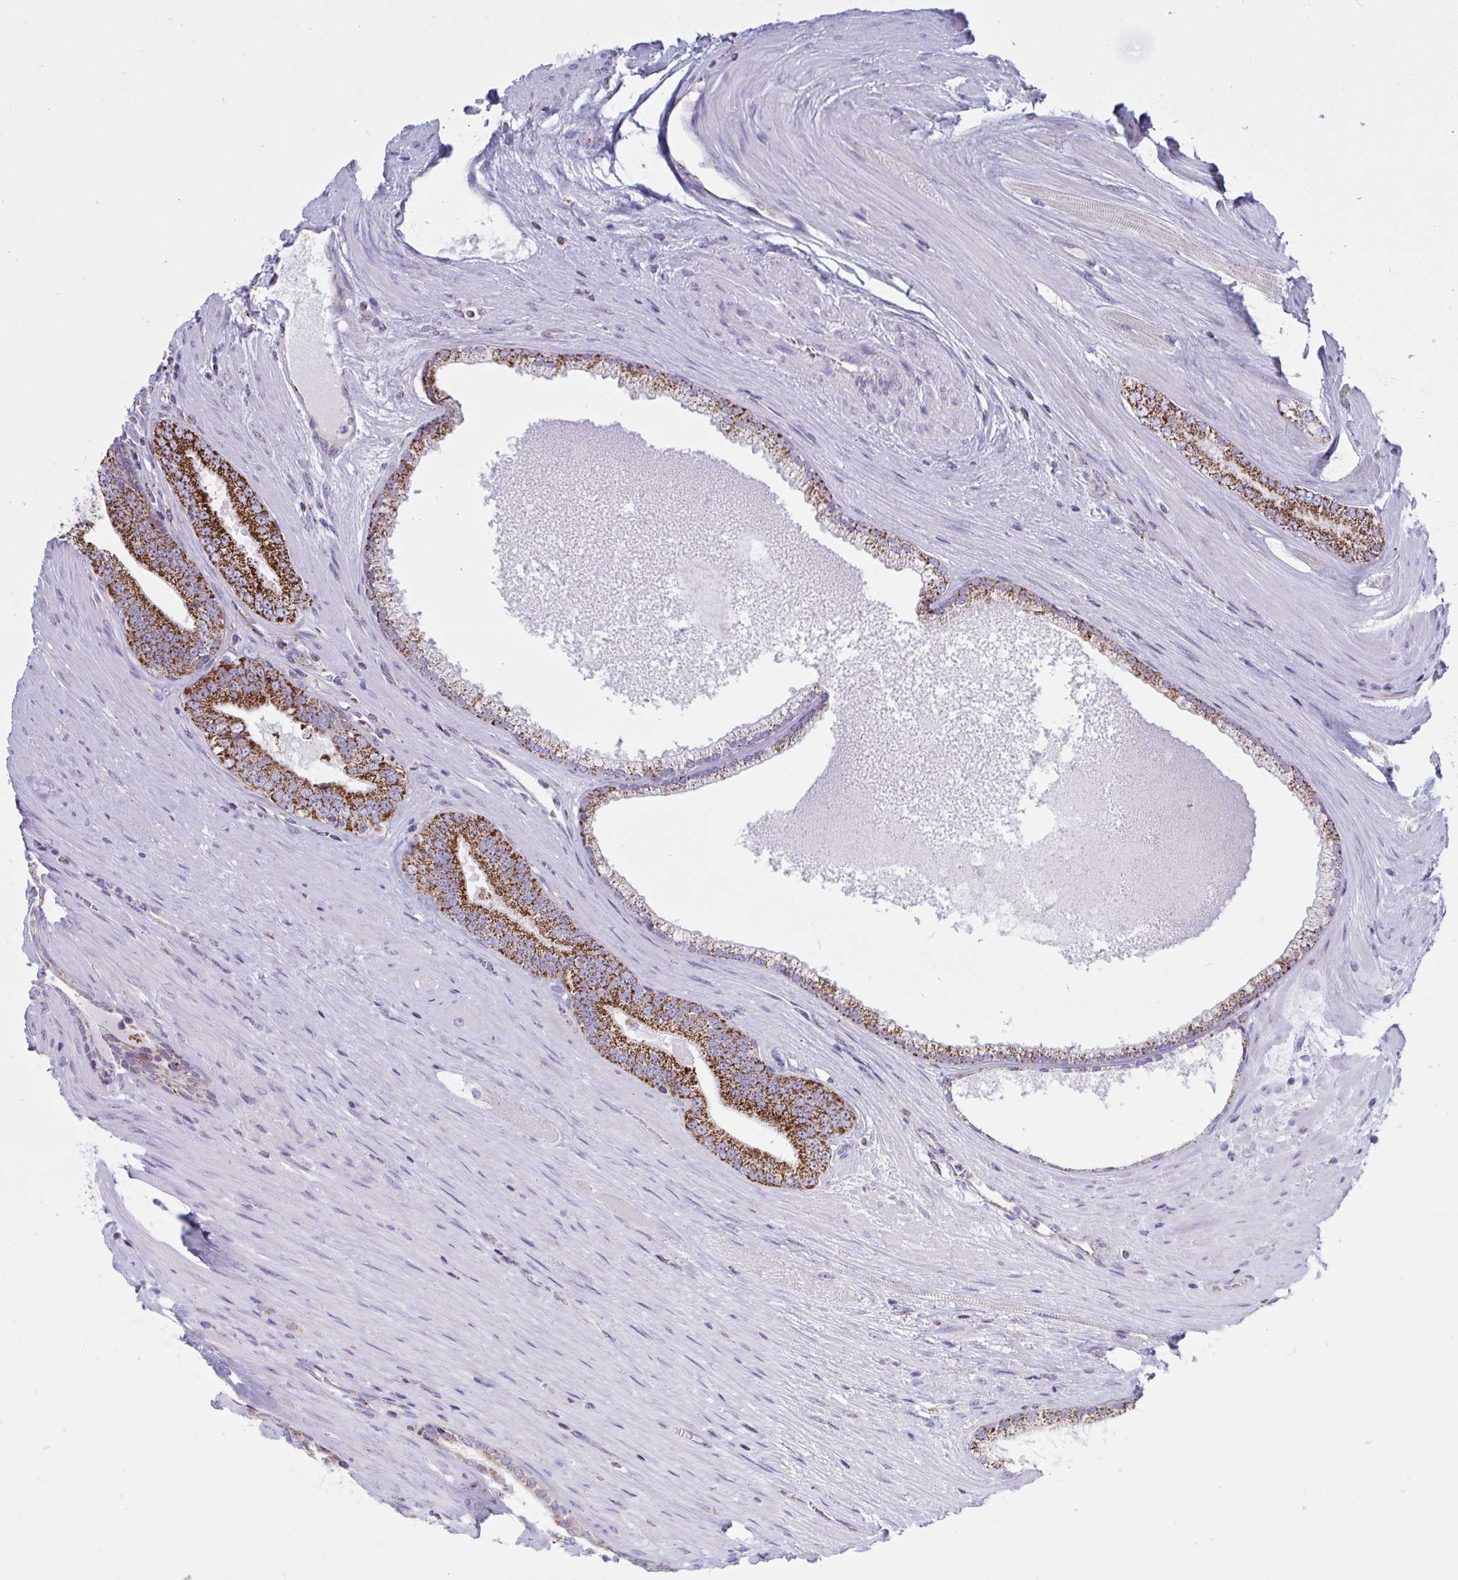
{"staining": {"intensity": "strong", "quantity": ">75%", "location": "cytoplasmic/membranous"}, "tissue": "prostate cancer", "cell_type": "Tumor cells", "image_type": "cancer", "snomed": [{"axis": "morphology", "description": "Adenocarcinoma, Low grade"}, {"axis": "topography", "description": "Prostate"}], "caption": "Immunohistochemical staining of prostate low-grade adenocarcinoma displays strong cytoplasmic/membranous protein expression in about >75% of tumor cells. The protein is shown in brown color, while the nuclei are stained blue.", "gene": "HSPE1", "patient": {"sex": "male", "age": 67}}